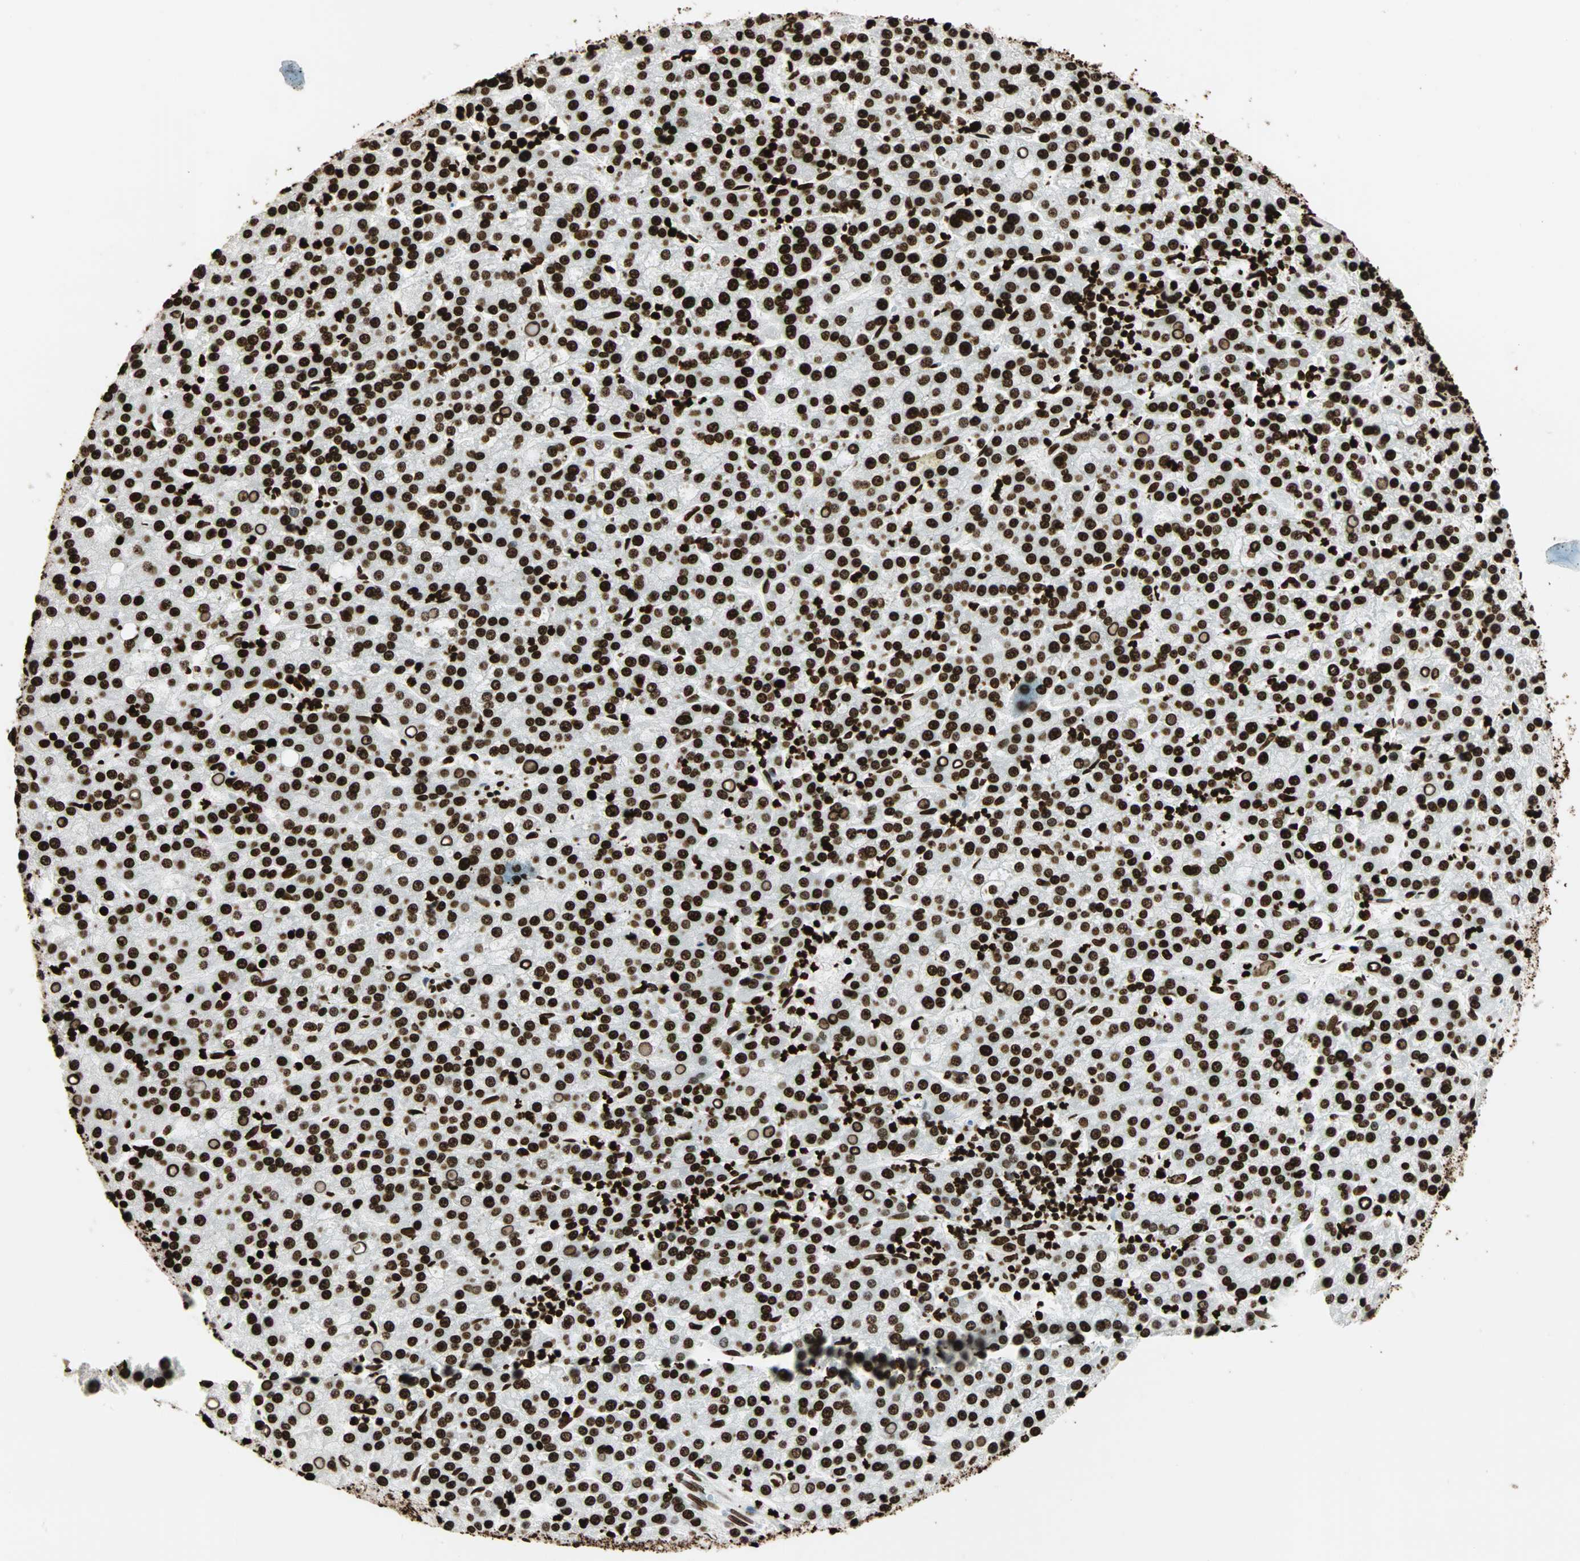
{"staining": {"intensity": "strong", "quantity": ">75%", "location": "nuclear"}, "tissue": "liver cancer", "cell_type": "Tumor cells", "image_type": "cancer", "snomed": [{"axis": "morphology", "description": "Carcinoma, Hepatocellular, NOS"}, {"axis": "topography", "description": "Liver"}], "caption": "This photomicrograph displays hepatocellular carcinoma (liver) stained with immunohistochemistry to label a protein in brown. The nuclear of tumor cells show strong positivity for the protein. Nuclei are counter-stained blue.", "gene": "GLI2", "patient": {"sex": "female", "age": 58}}